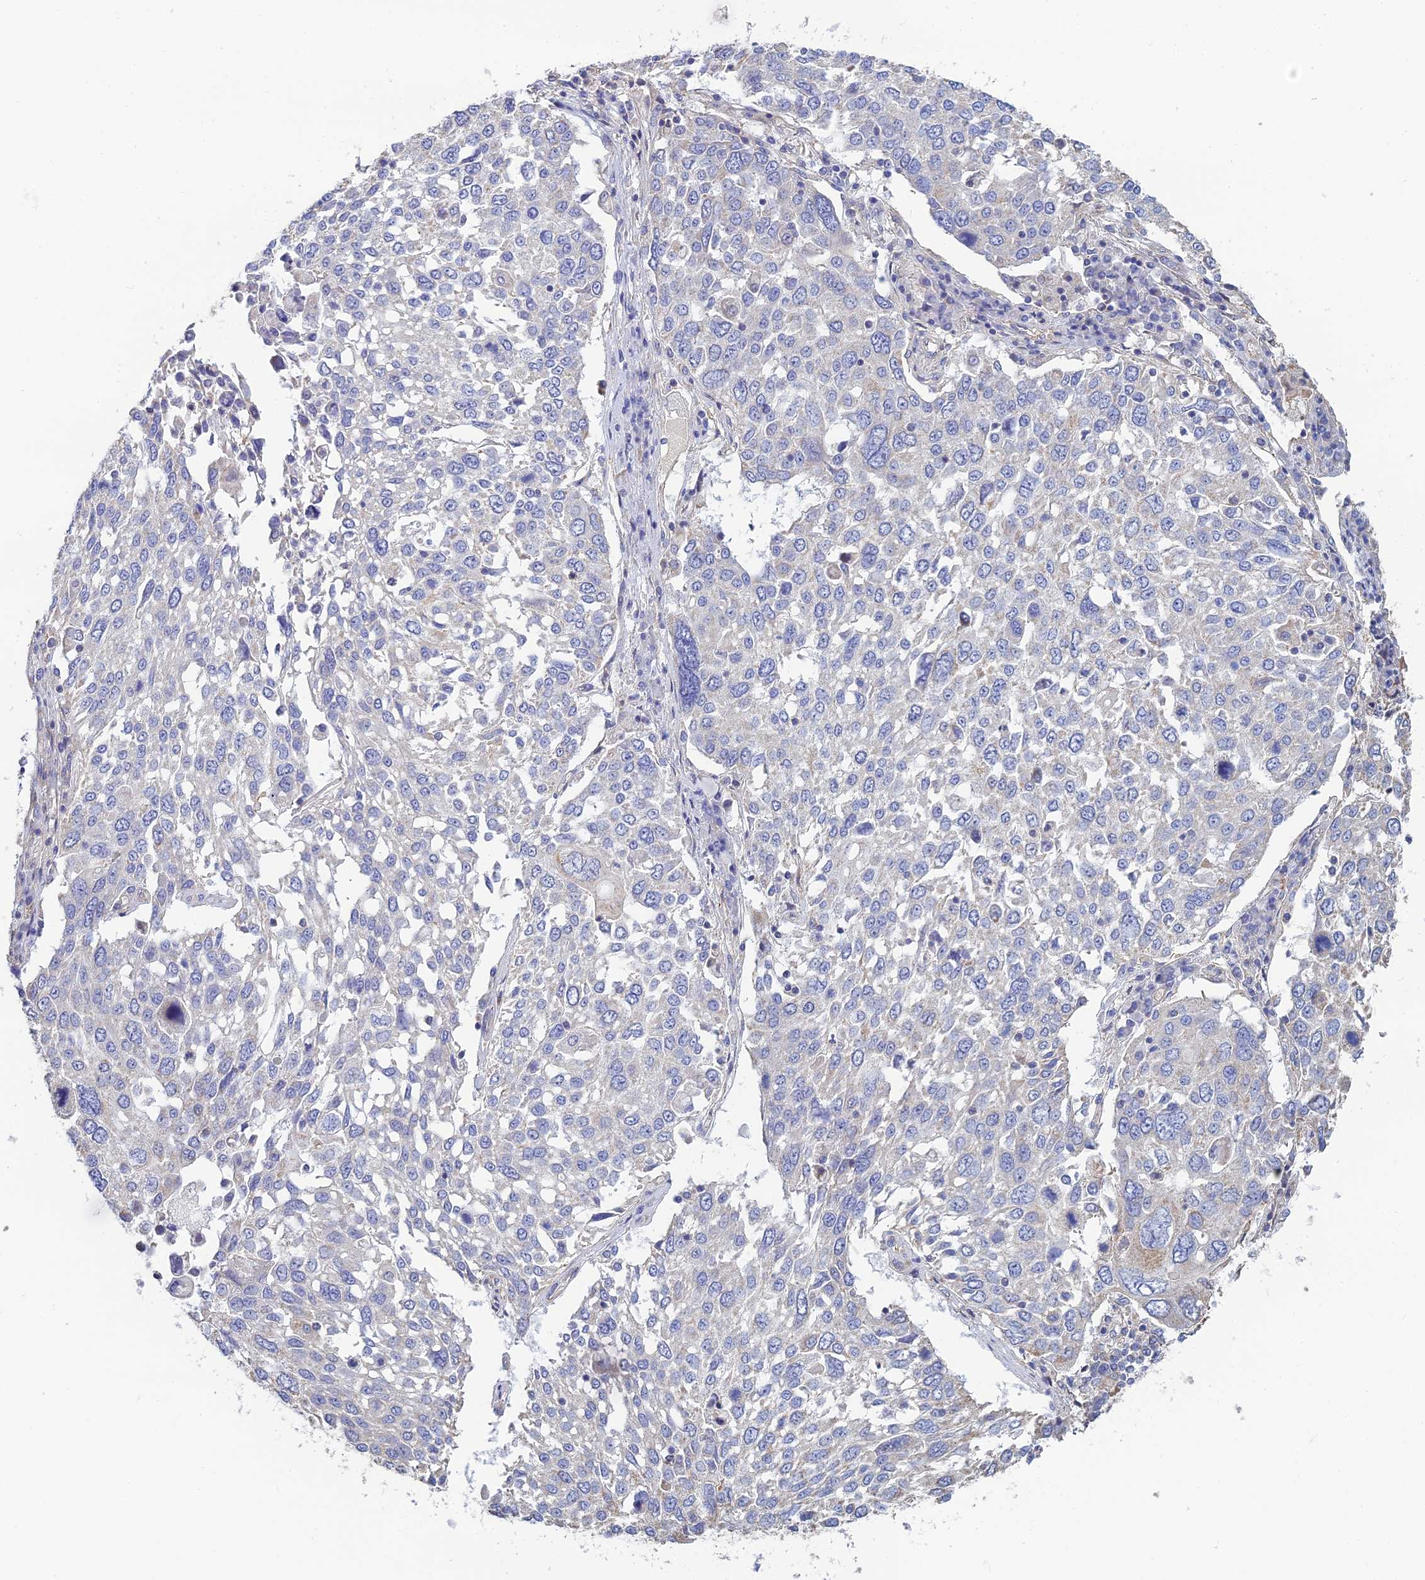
{"staining": {"intensity": "negative", "quantity": "none", "location": "none"}, "tissue": "lung cancer", "cell_type": "Tumor cells", "image_type": "cancer", "snomed": [{"axis": "morphology", "description": "Squamous cell carcinoma, NOS"}, {"axis": "topography", "description": "Lung"}], "caption": "Immunohistochemistry (IHC) photomicrograph of neoplastic tissue: human lung squamous cell carcinoma stained with DAB exhibits no significant protein positivity in tumor cells. (DAB (3,3'-diaminobenzidine) immunohistochemistry (IHC) with hematoxylin counter stain).", "gene": "PCDHA5", "patient": {"sex": "male", "age": 65}}